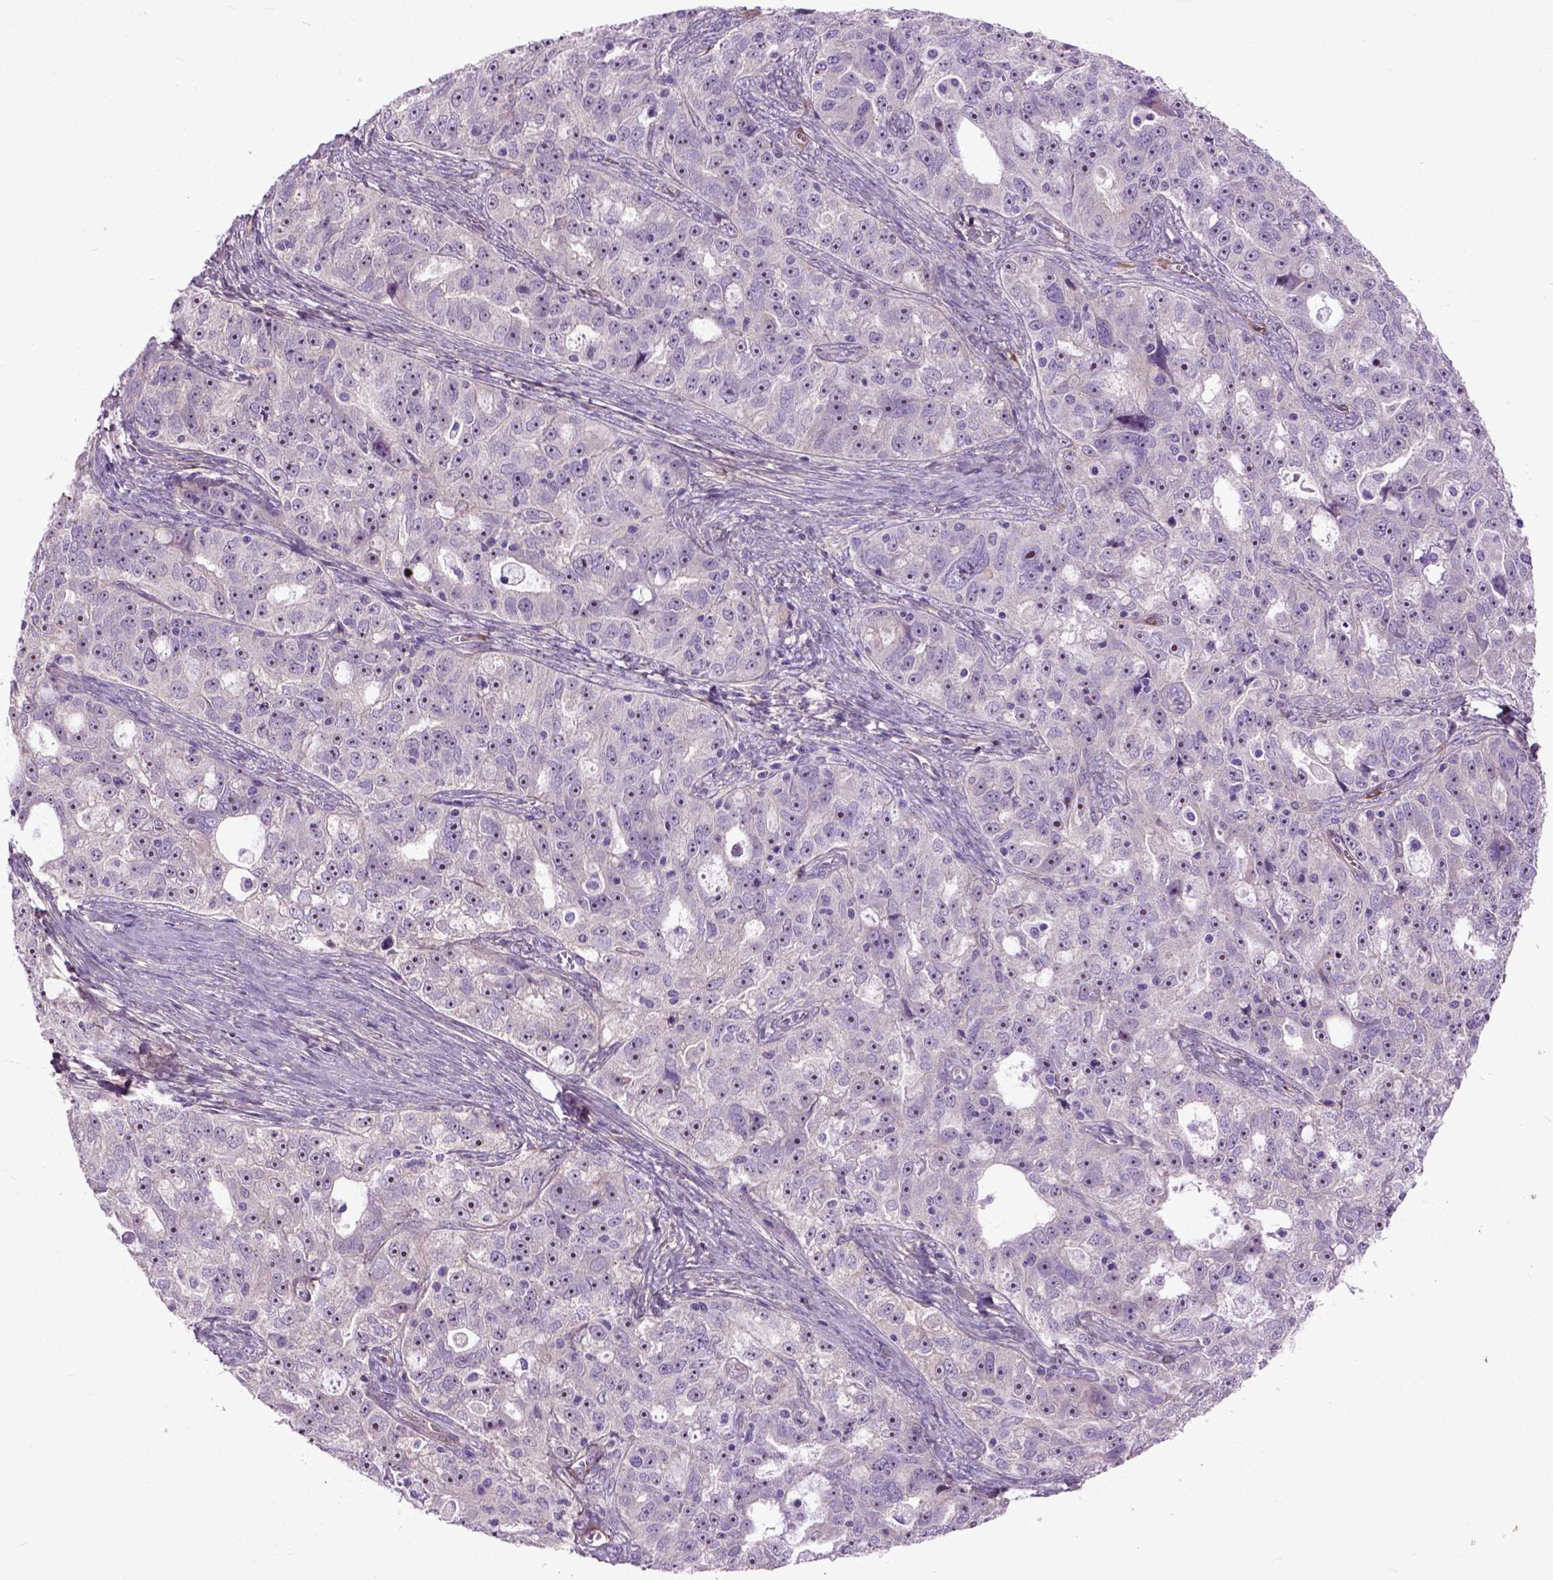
{"staining": {"intensity": "moderate", "quantity": "25%-75%", "location": "nuclear"}, "tissue": "ovarian cancer", "cell_type": "Tumor cells", "image_type": "cancer", "snomed": [{"axis": "morphology", "description": "Cystadenocarcinoma, serous, NOS"}, {"axis": "topography", "description": "Ovary"}], "caption": "Ovarian serous cystadenocarcinoma stained for a protein (brown) reveals moderate nuclear positive positivity in approximately 25%-75% of tumor cells.", "gene": "MAPT", "patient": {"sex": "female", "age": 51}}